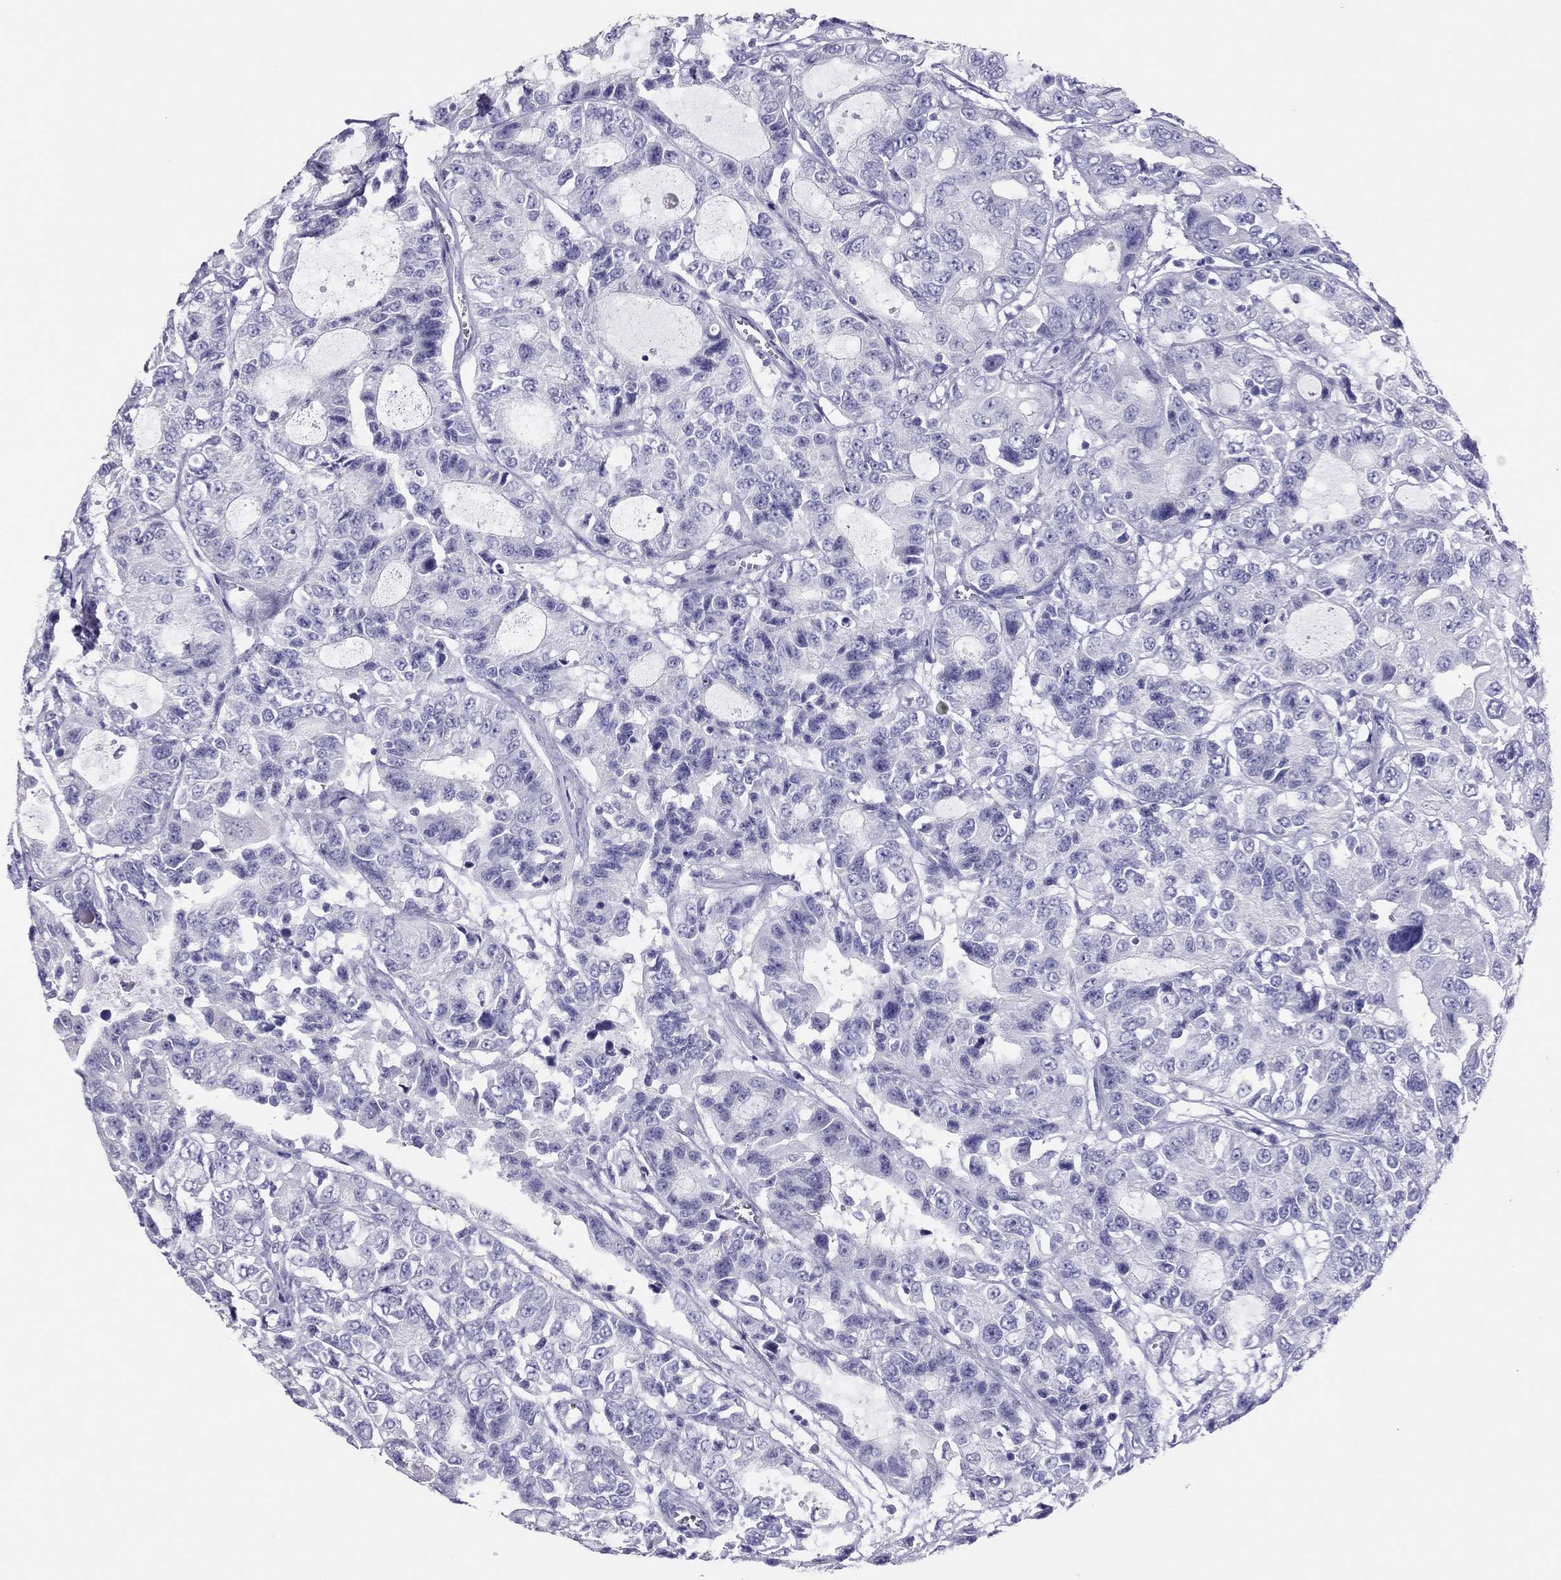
{"staining": {"intensity": "negative", "quantity": "none", "location": "none"}, "tissue": "urothelial cancer", "cell_type": "Tumor cells", "image_type": "cancer", "snomed": [{"axis": "morphology", "description": "Urothelial carcinoma, NOS"}, {"axis": "morphology", "description": "Urothelial carcinoma, High grade"}, {"axis": "topography", "description": "Urinary bladder"}], "caption": "IHC photomicrograph of neoplastic tissue: high-grade urothelial carcinoma stained with DAB (3,3'-diaminobenzidine) demonstrates no significant protein staining in tumor cells. (DAB immunohistochemistry (IHC) with hematoxylin counter stain).", "gene": "TSHB", "patient": {"sex": "female", "age": 73}}